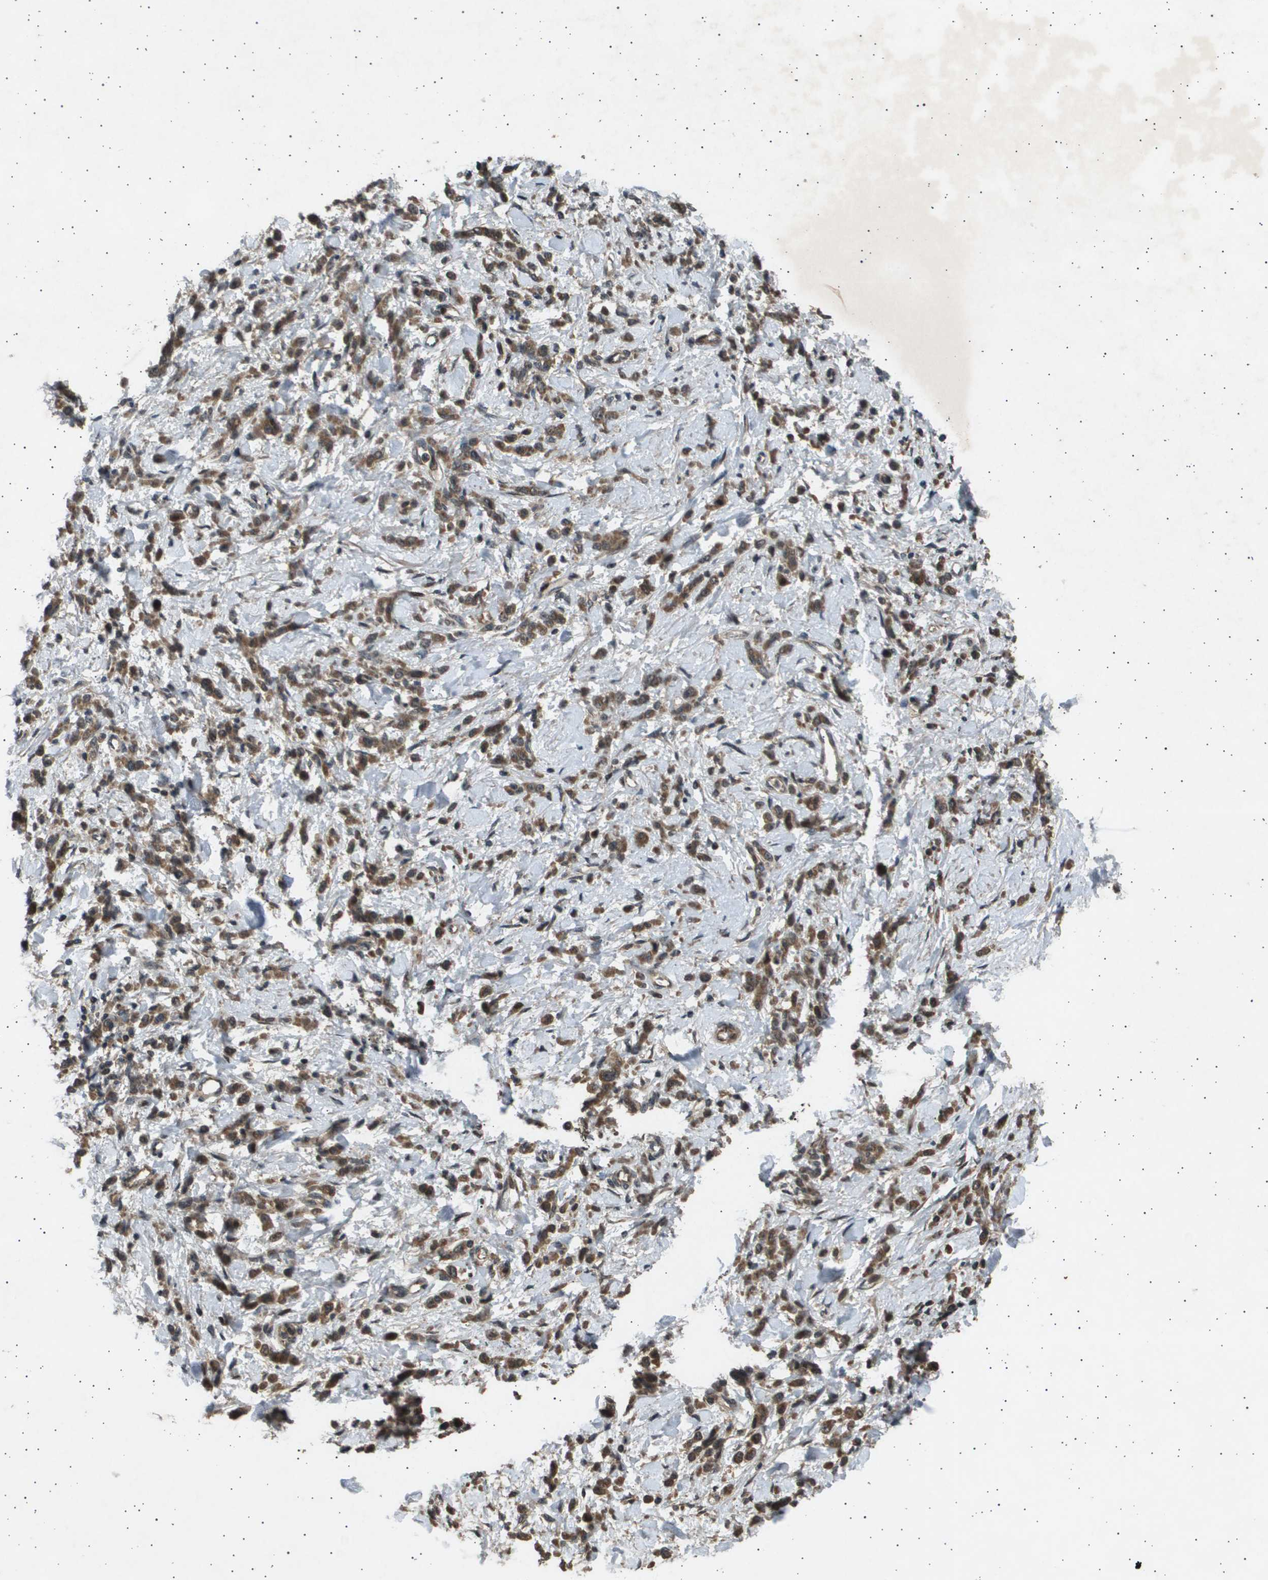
{"staining": {"intensity": "moderate", "quantity": ">75%", "location": "cytoplasmic/membranous,nuclear"}, "tissue": "stomach cancer", "cell_type": "Tumor cells", "image_type": "cancer", "snomed": [{"axis": "morphology", "description": "Normal tissue, NOS"}, {"axis": "morphology", "description": "Adenocarcinoma, NOS"}, {"axis": "topography", "description": "Stomach"}], "caption": "Adenocarcinoma (stomach) was stained to show a protein in brown. There is medium levels of moderate cytoplasmic/membranous and nuclear staining in approximately >75% of tumor cells.", "gene": "TNRC6A", "patient": {"sex": "male", "age": 82}}